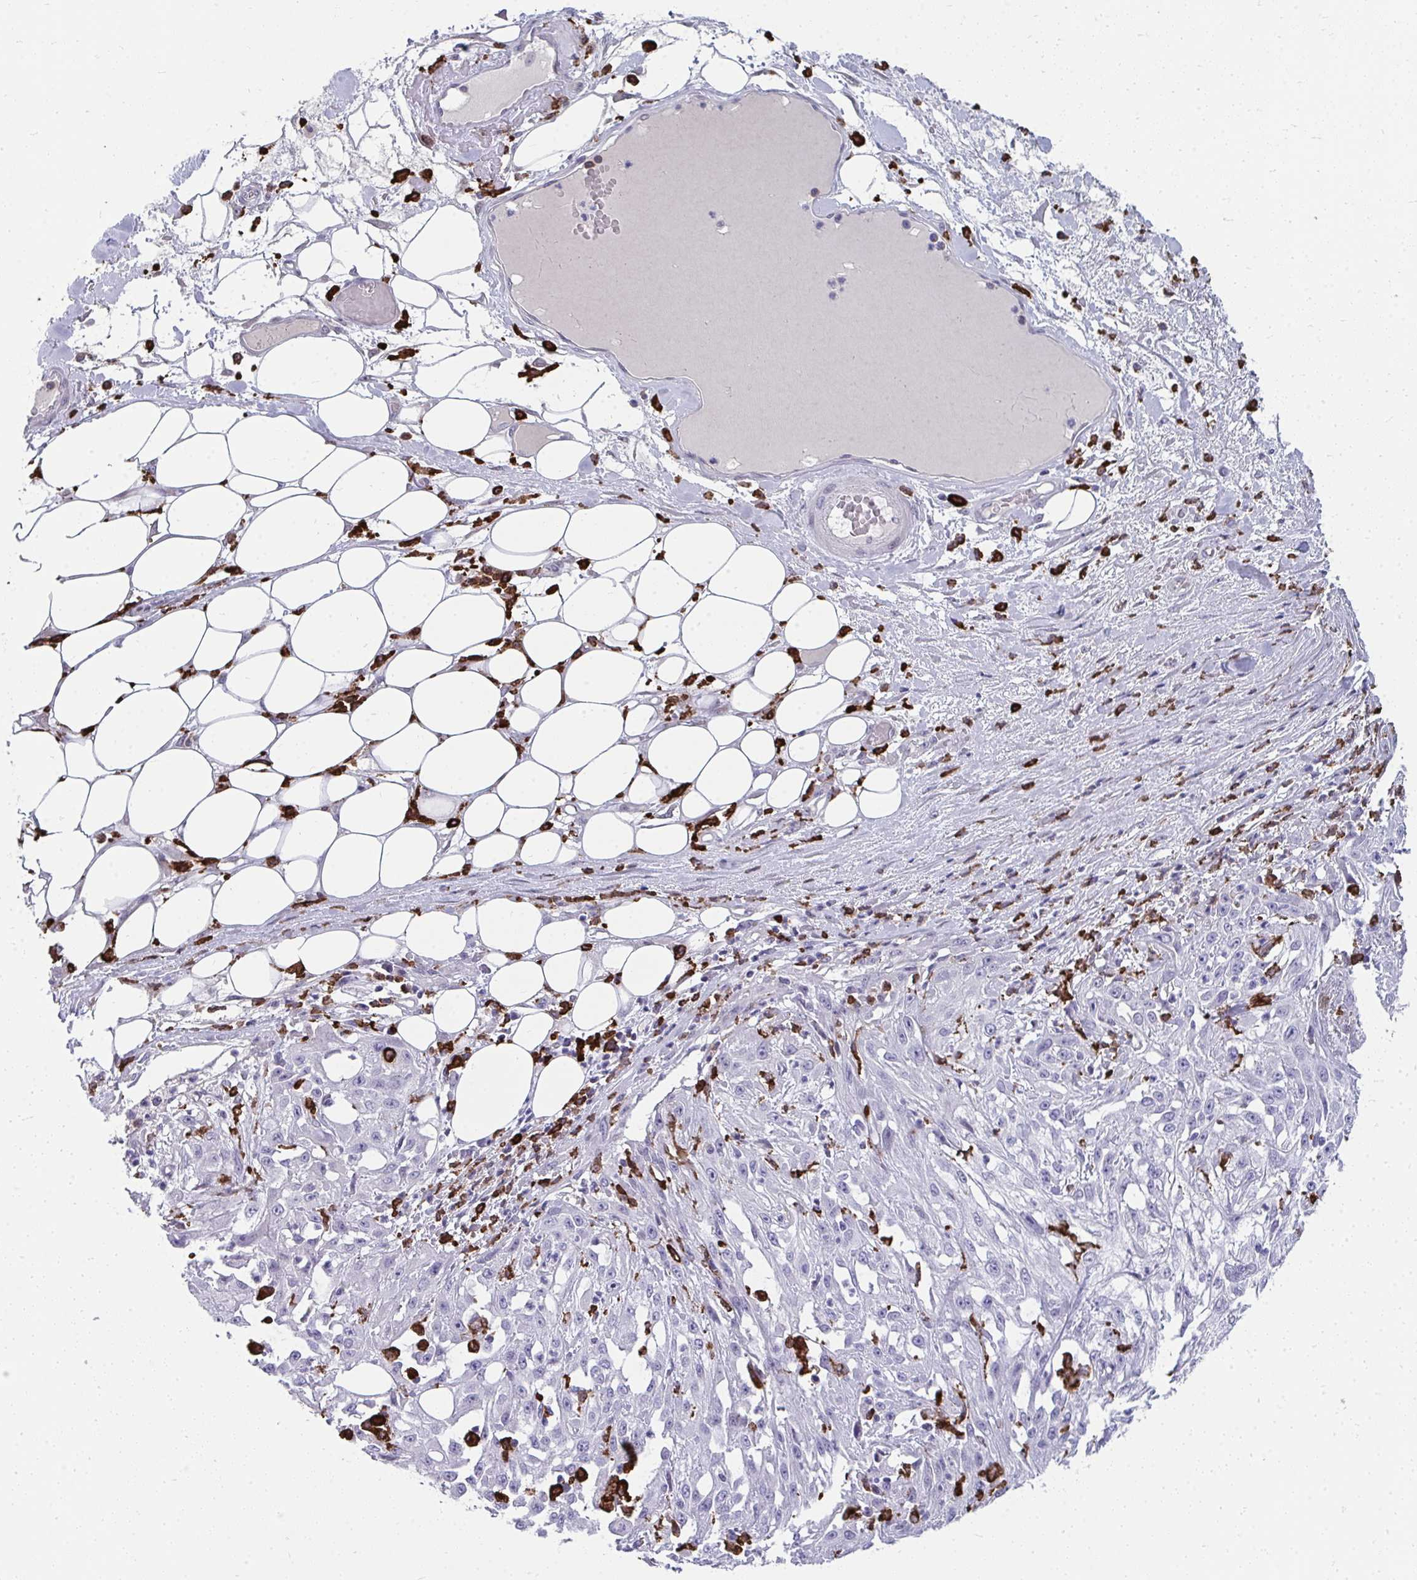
{"staining": {"intensity": "negative", "quantity": "none", "location": "none"}, "tissue": "skin cancer", "cell_type": "Tumor cells", "image_type": "cancer", "snomed": [{"axis": "morphology", "description": "Squamous cell carcinoma, NOS"}, {"axis": "morphology", "description": "Squamous cell carcinoma, metastatic, NOS"}, {"axis": "topography", "description": "Skin"}, {"axis": "topography", "description": "Lymph node"}], "caption": "Image shows no protein positivity in tumor cells of skin cancer (metastatic squamous cell carcinoma) tissue.", "gene": "CD163", "patient": {"sex": "male", "age": 75}}